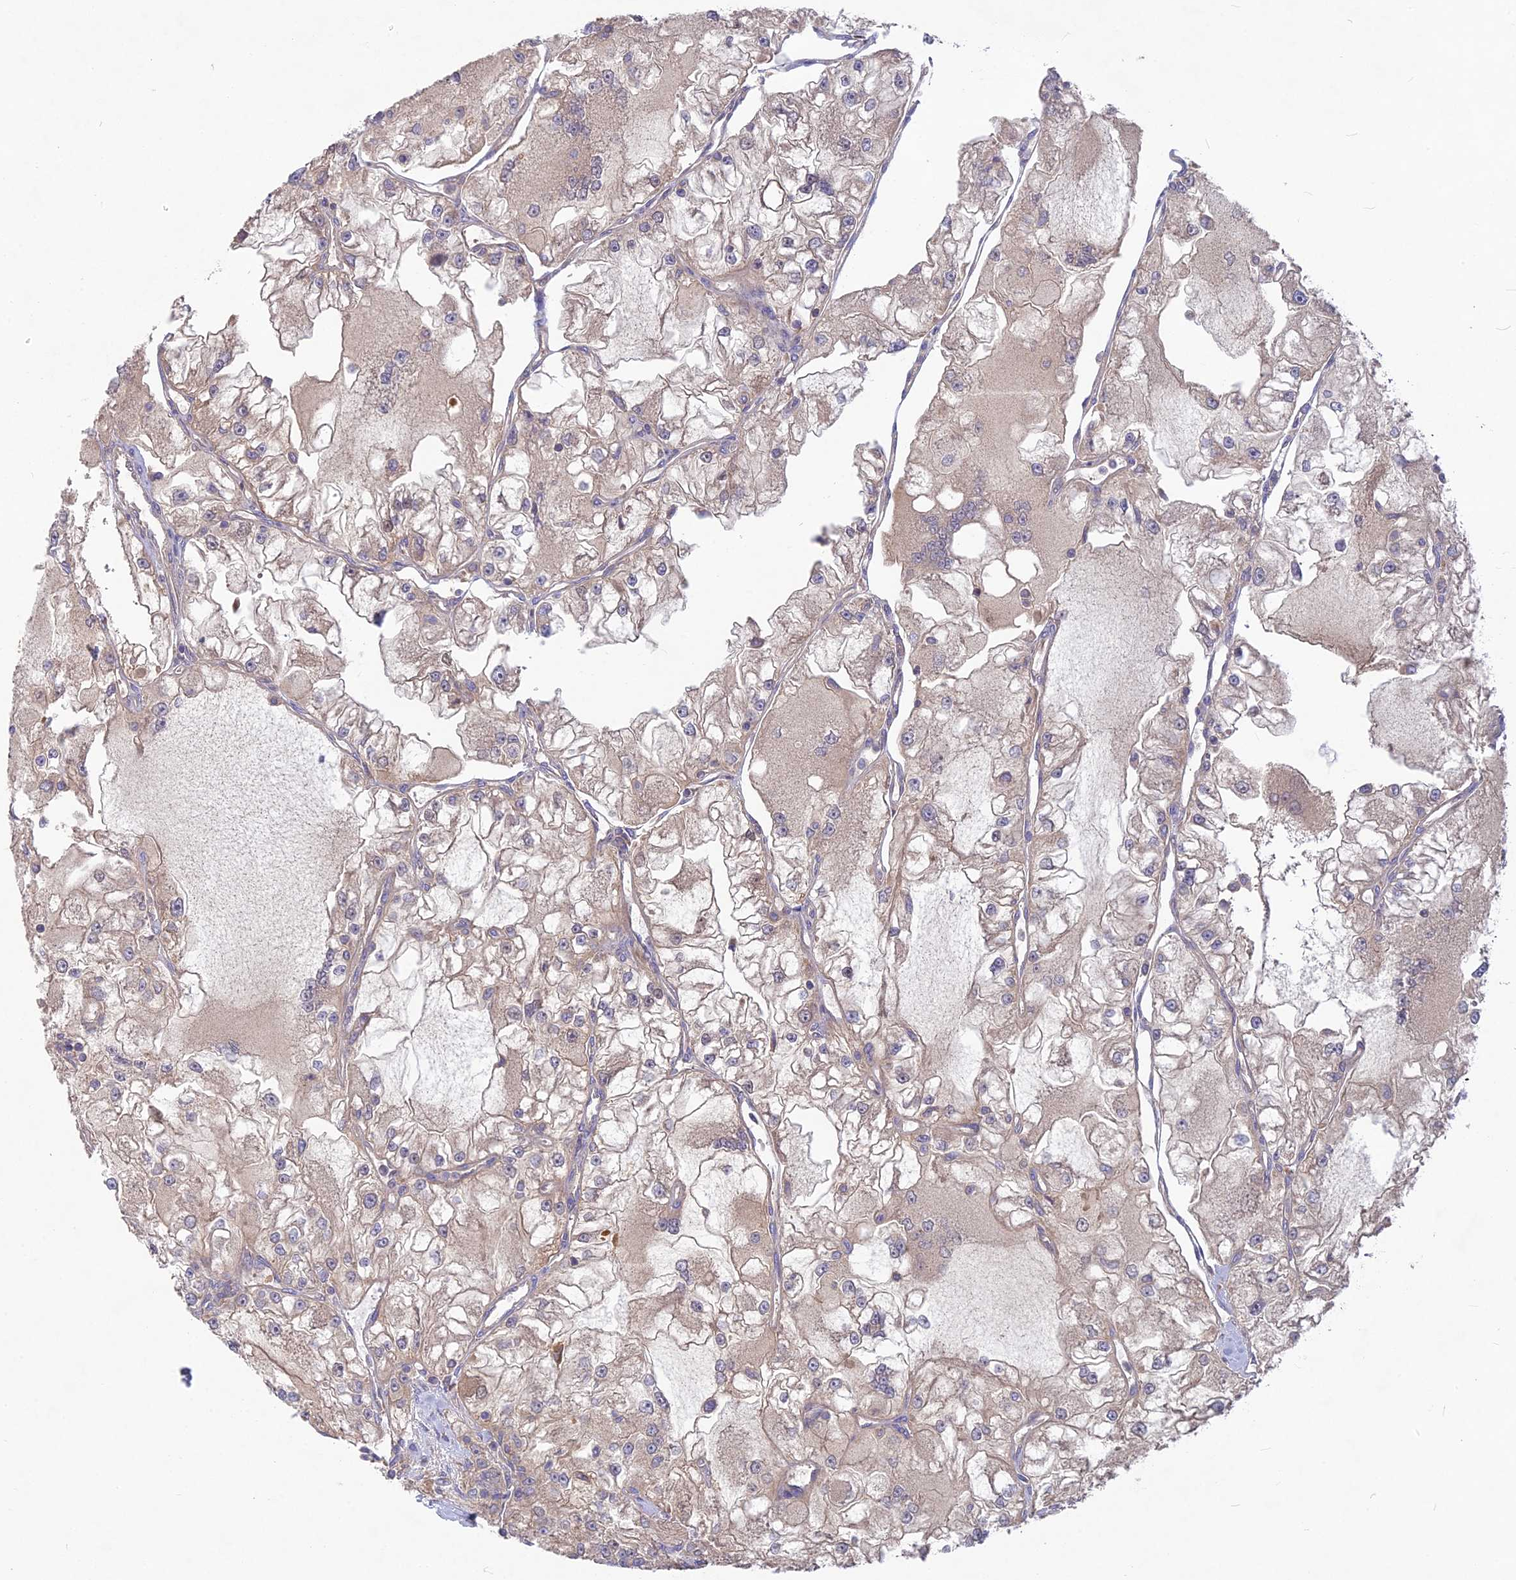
{"staining": {"intensity": "weak", "quantity": "<25%", "location": "cytoplasmic/membranous"}, "tissue": "renal cancer", "cell_type": "Tumor cells", "image_type": "cancer", "snomed": [{"axis": "morphology", "description": "Adenocarcinoma, NOS"}, {"axis": "topography", "description": "Kidney"}], "caption": "This is a micrograph of IHC staining of renal cancer (adenocarcinoma), which shows no staining in tumor cells.", "gene": "PZP", "patient": {"sex": "female", "age": 72}}